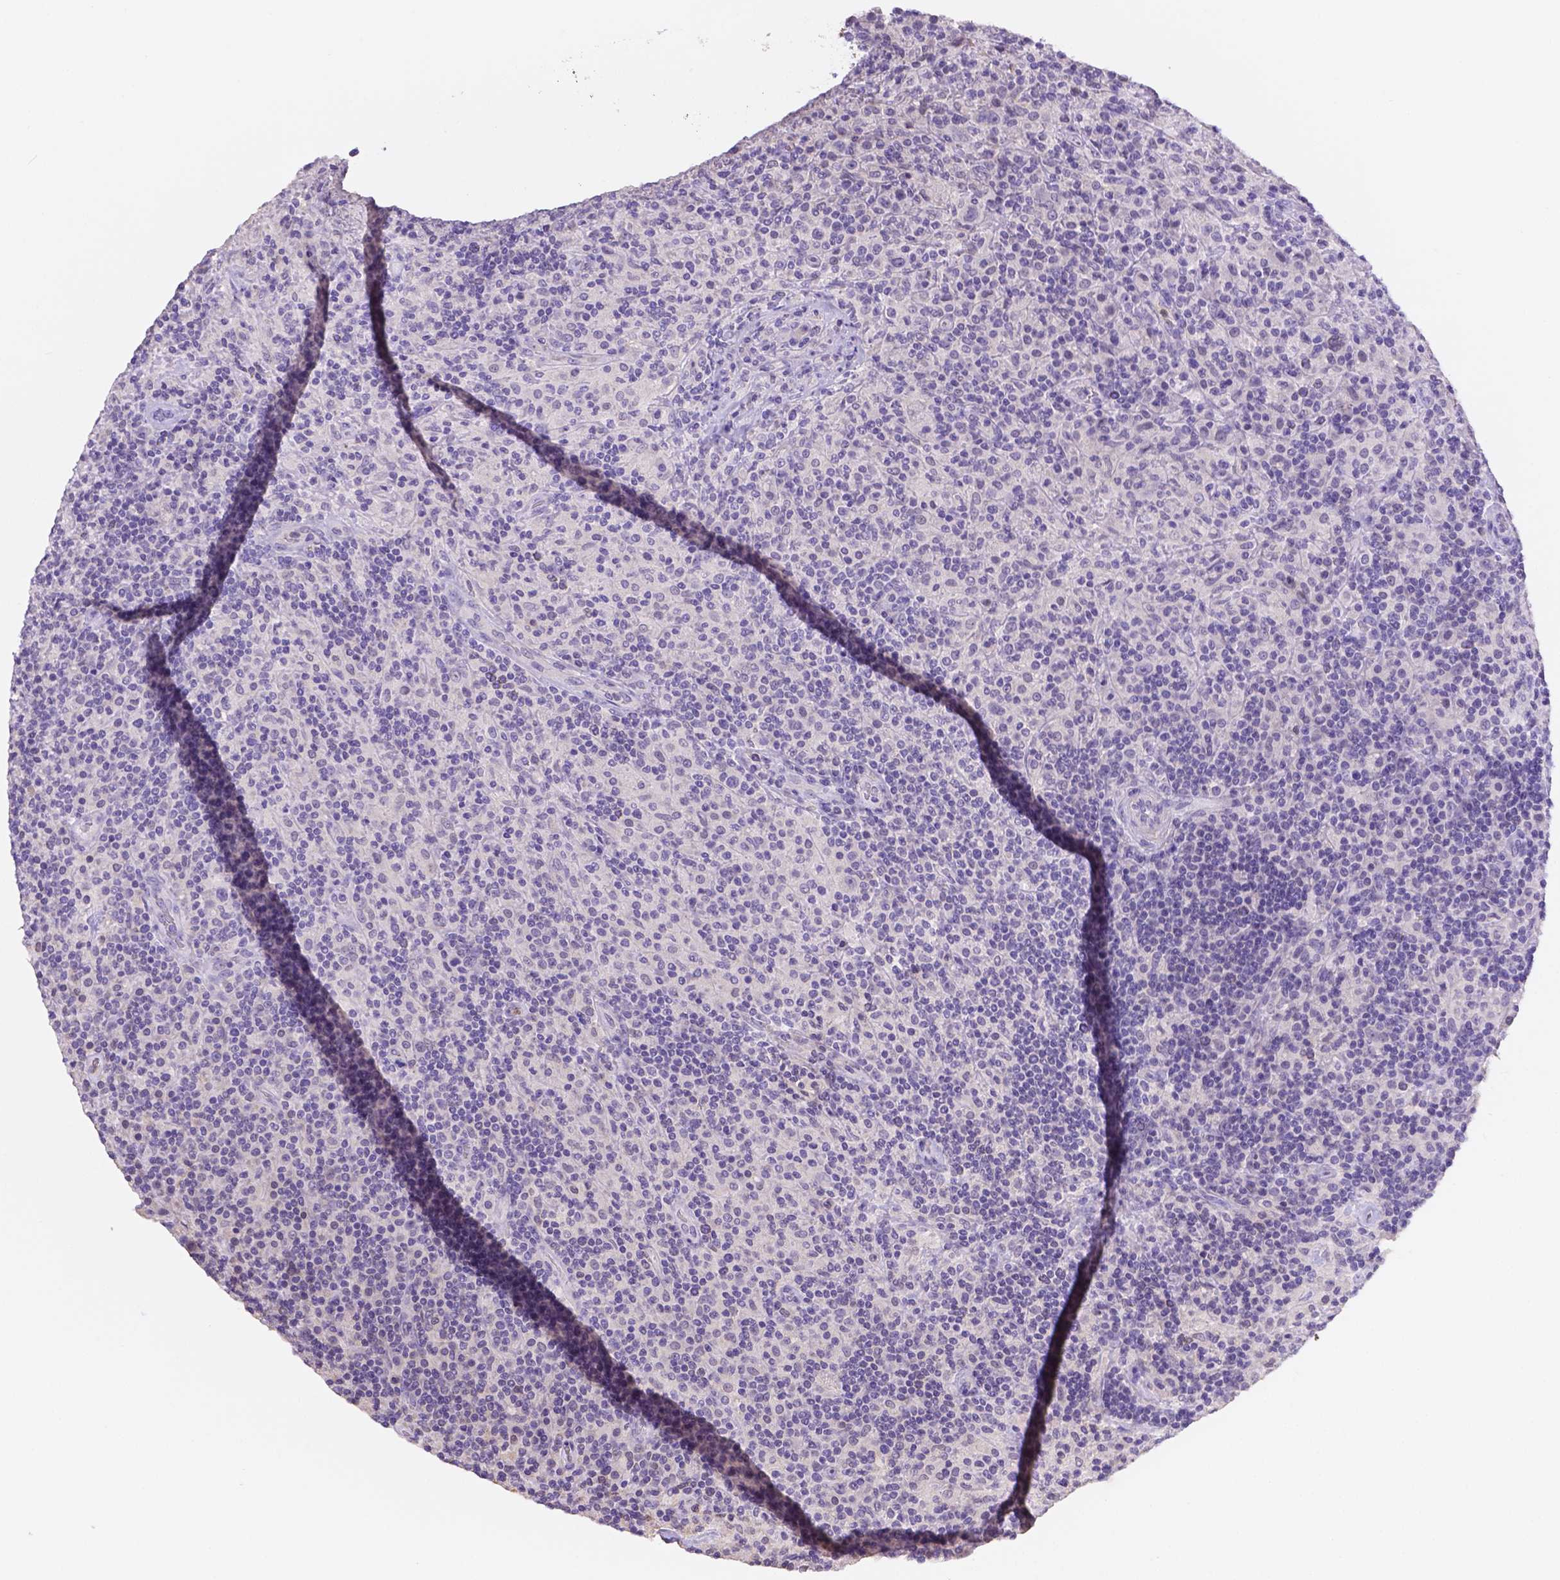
{"staining": {"intensity": "negative", "quantity": "none", "location": "none"}, "tissue": "lymphoma", "cell_type": "Tumor cells", "image_type": "cancer", "snomed": [{"axis": "morphology", "description": "Hodgkin's disease, NOS"}, {"axis": "topography", "description": "Lymph node"}], "caption": "IHC histopathology image of neoplastic tissue: Hodgkin's disease stained with DAB (3,3'-diaminobenzidine) displays no significant protein positivity in tumor cells. (Stains: DAB immunohistochemistry (IHC) with hematoxylin counter stain, Microscopy: brightfield microscopy at high magnification).", "gene": "NXPE2", "patient": {"sex": "male", "age": 70}}